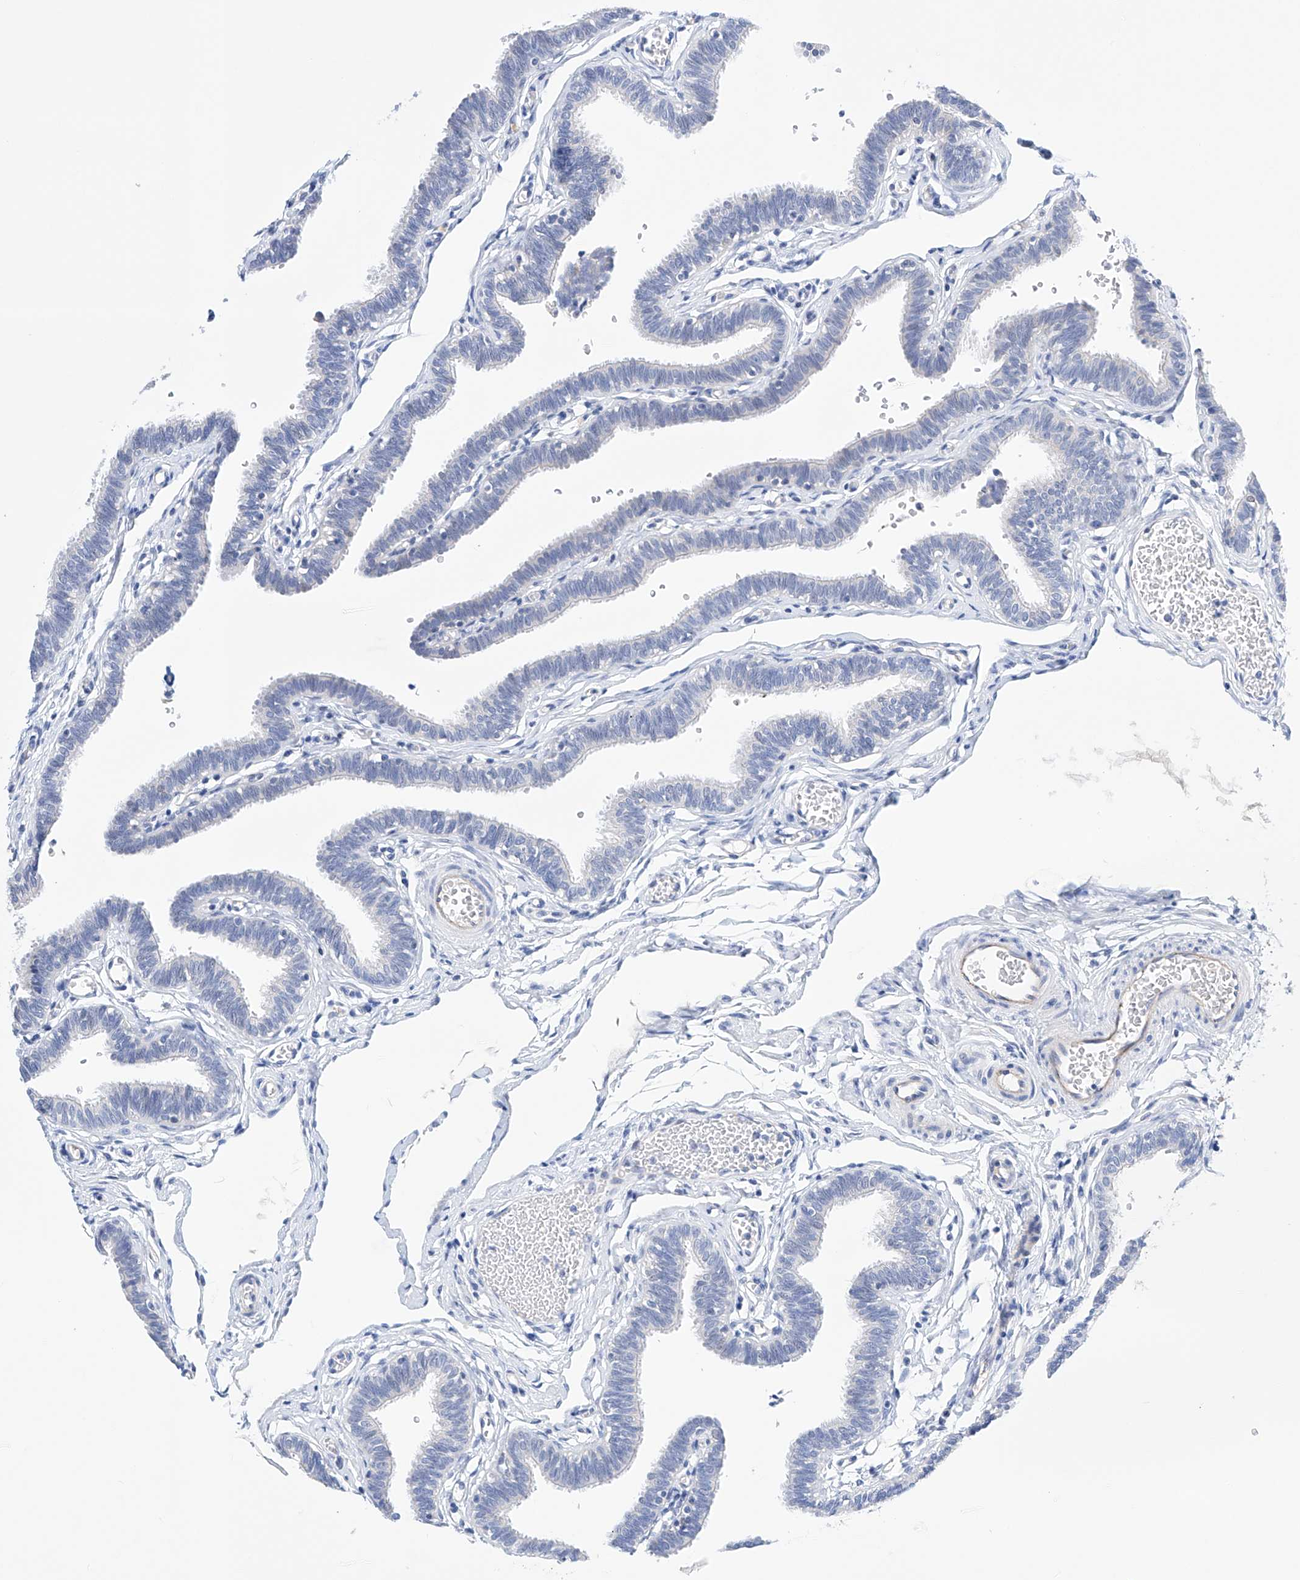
{"staining": {"intensity": "negative", "quantity": "none", "location": "none"}, "tissue": "fallopian tube", "cell_type": "Glandular cells", "image_type": "normal", "snomed": [{"axis": "morphology", "description": "Normal tissue, NOS"}, {"axis": "topography", "description": "Fallopian tube"}, {"axis": "topography", "description": "Ovary"}], "caption": "High power microscopy image of an immunohistochemistry histopathology image of unremarkable fallopian tube, revealing no significant expression in glandular cells. (Immunohistochemistry, brightfield microscopy, high magnification).", "gene": "ETV7", "patient": {"sex": "female", "age": 23}}